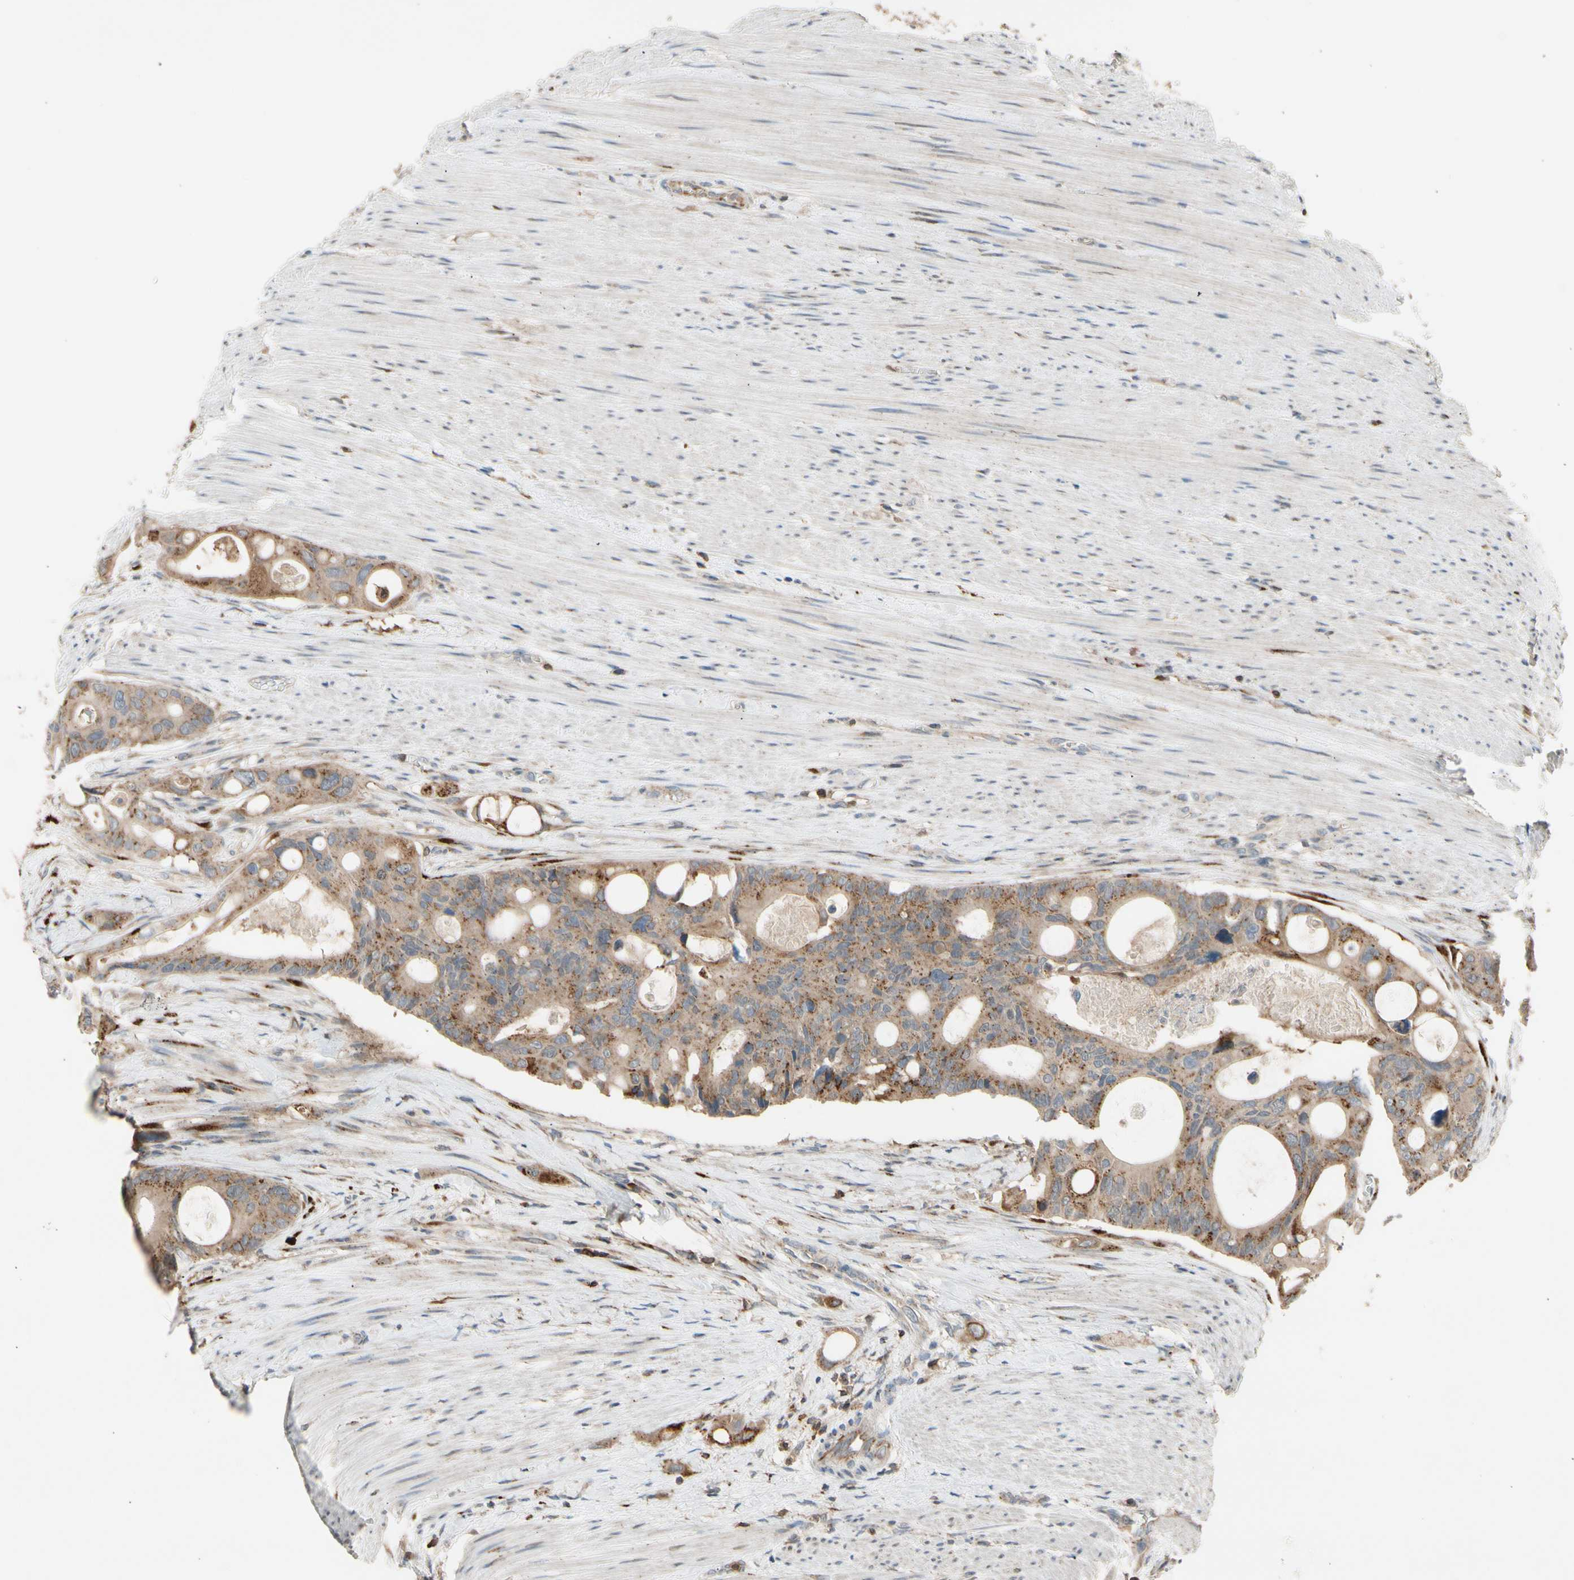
{"staining": {"intensity": "moderate", "quantity": ">75%", "location": "cytoplasmic/membranous"}, "tissue": "colorectal cancer", "cell_type": "Tumor cells", "image_type": "cancer", "snomed": [{"axis": "morphology", "description": "Adenocarcinoma, NOS"}, {"axis": "topography", "description": "Colon"}], "caption": "This is a micrograph of immunohistochemistry staining of colorectal adenocarcinoma, which shows moderate expression in the cytoplasmic/membranous of tumor cells.", "gene": "GALNT5", "patient": {"sex": "female", "age": 57}}